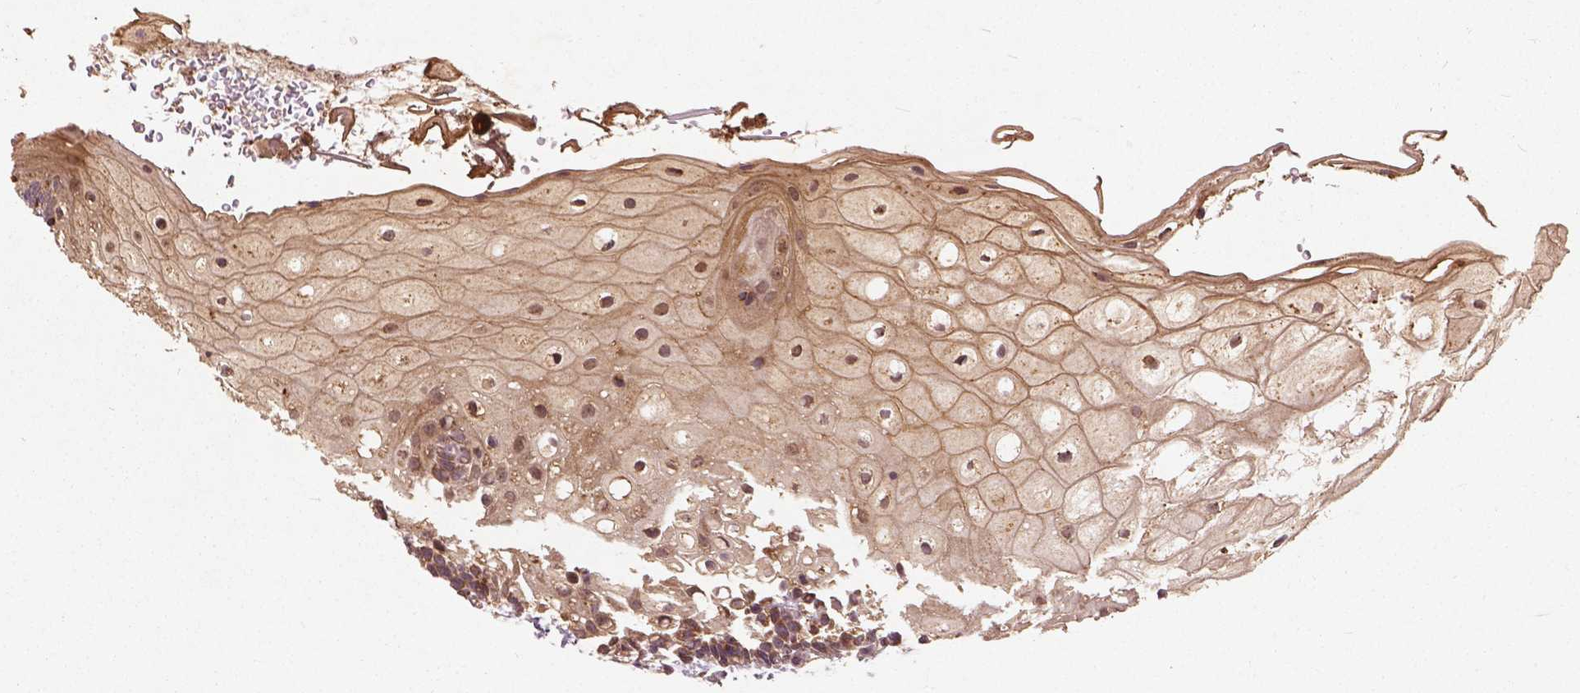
{"staining": {"intensity": "moderate", "quantity": ">75%", "location": "cytoplasmic/membranous,nuclear"}, "tissue": "oral mucosa", "cell_type": "Squamous epithelial cells", "image_type": "normal", "snomed": [{"axis": "morphology", "description": "Normal tissue, NOS"}, {"axis": "morphology", "description": "Squamous cell carcinoma, NOS"}, {"axis": "topography", "description": "Oral tissue"}, {"axis": "topography", "description": "Head-Neck"}], "caption": "This is an image of immunohistochemistry staining of unremarkable oral mucosa, which shows moderate positivity in the cytoplasmic/membranous,nuclear of squamous epithelial cells.", "gene": "UBXN2A", "patient": {"sex": "male", "age": 69}}